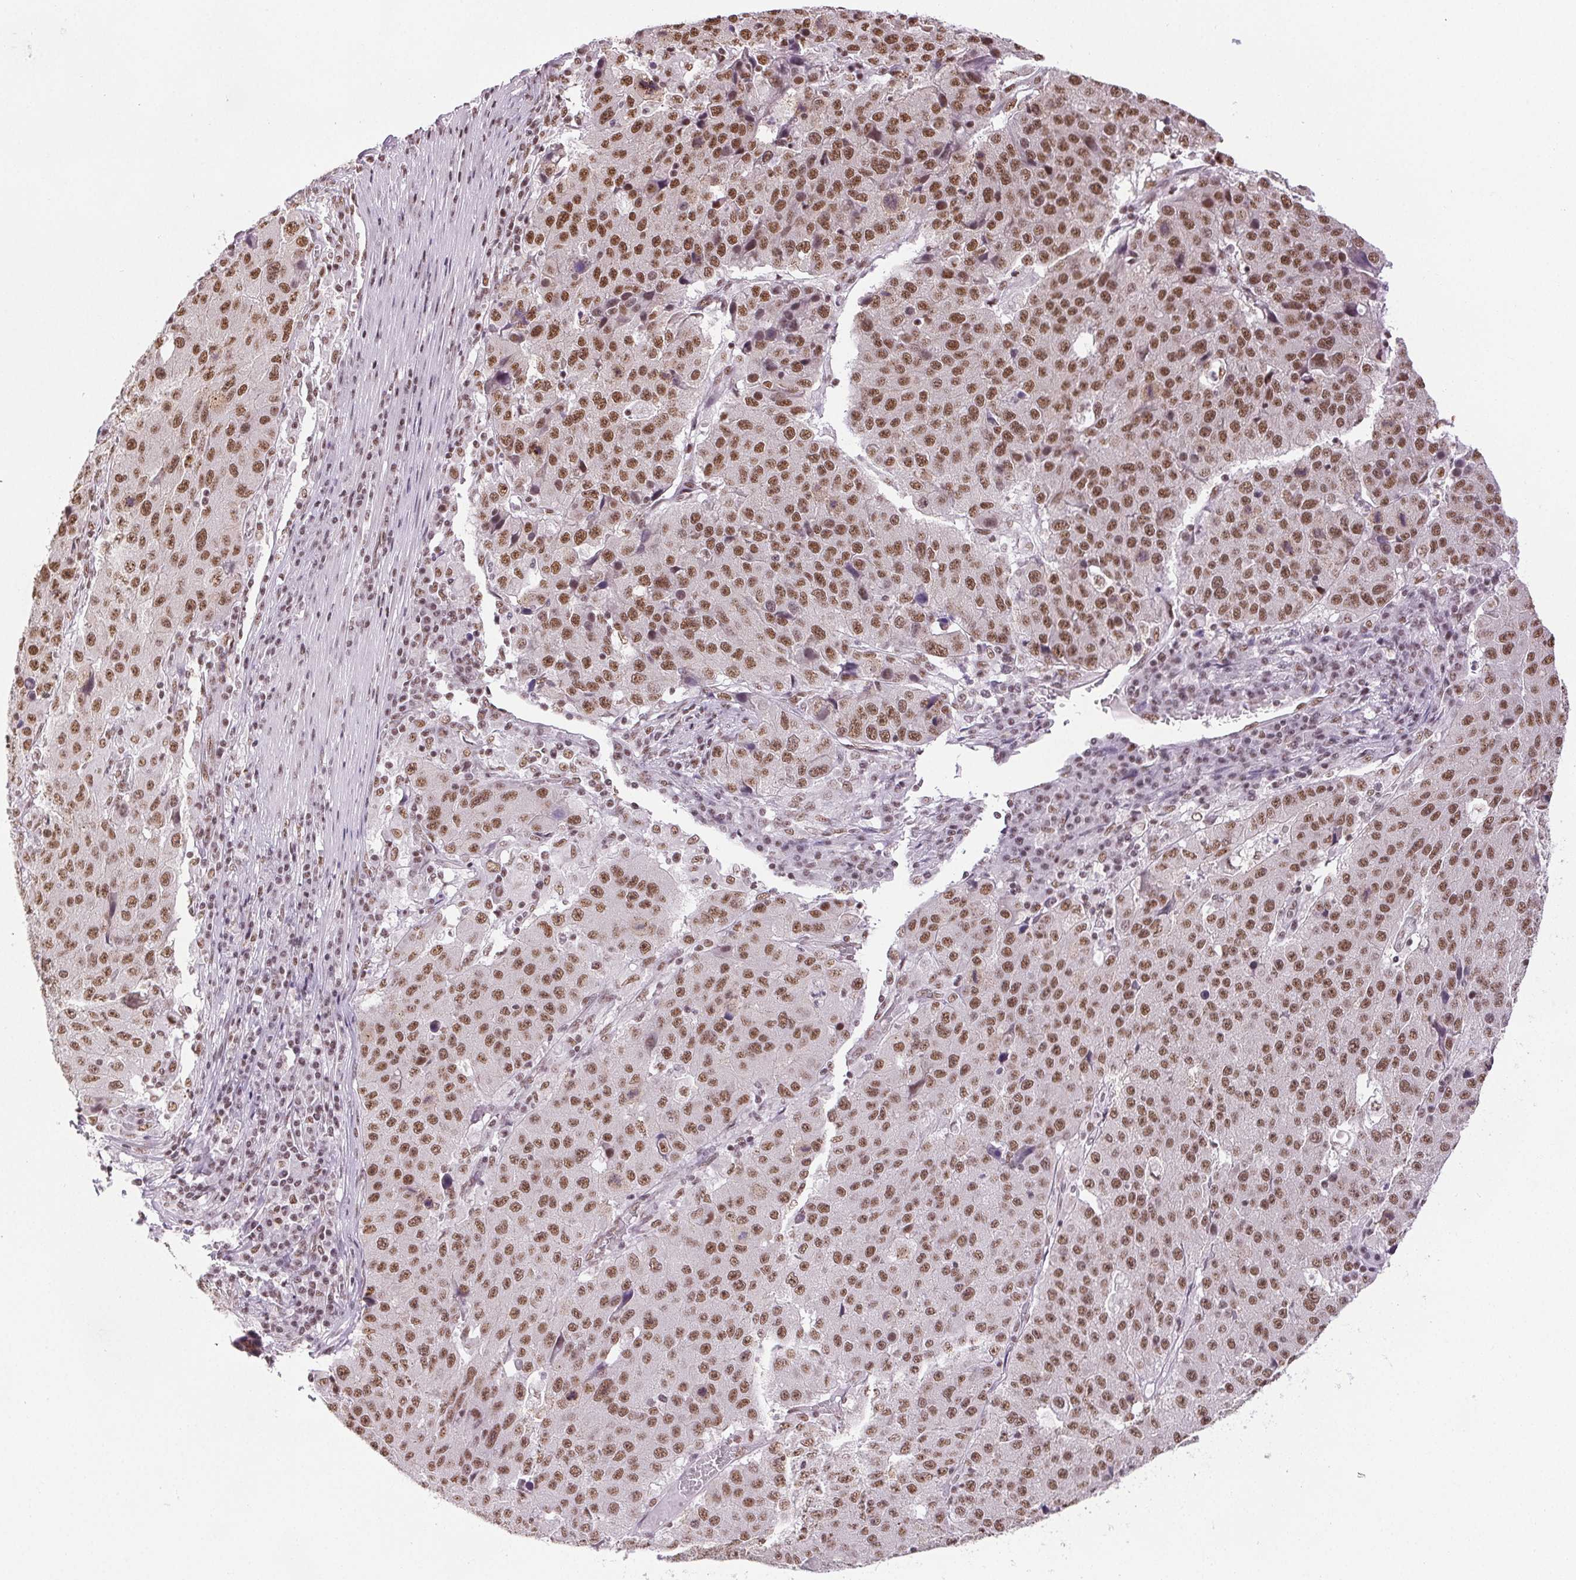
{"staining": {"intensity": "moderate", "quantity": ">75%", "location": "nuclear"}, "tissue": "stomach cancer", "cell_type": "Tumor cells", "image_type": "cancer", "snomed": [{"axis": "morphology", "description": "Adenocarcinoma, NOS"}, {"axis": "topography", "description": "Stomach"}], "caption": "Immunohistochemical staining of human stomach cancer (adenocarcinoma) displays moderate nuclear protein positivity in approximately >75% of tumor cells.", "gene": "IK", "patient": {"sex": "male", "age": 71}}